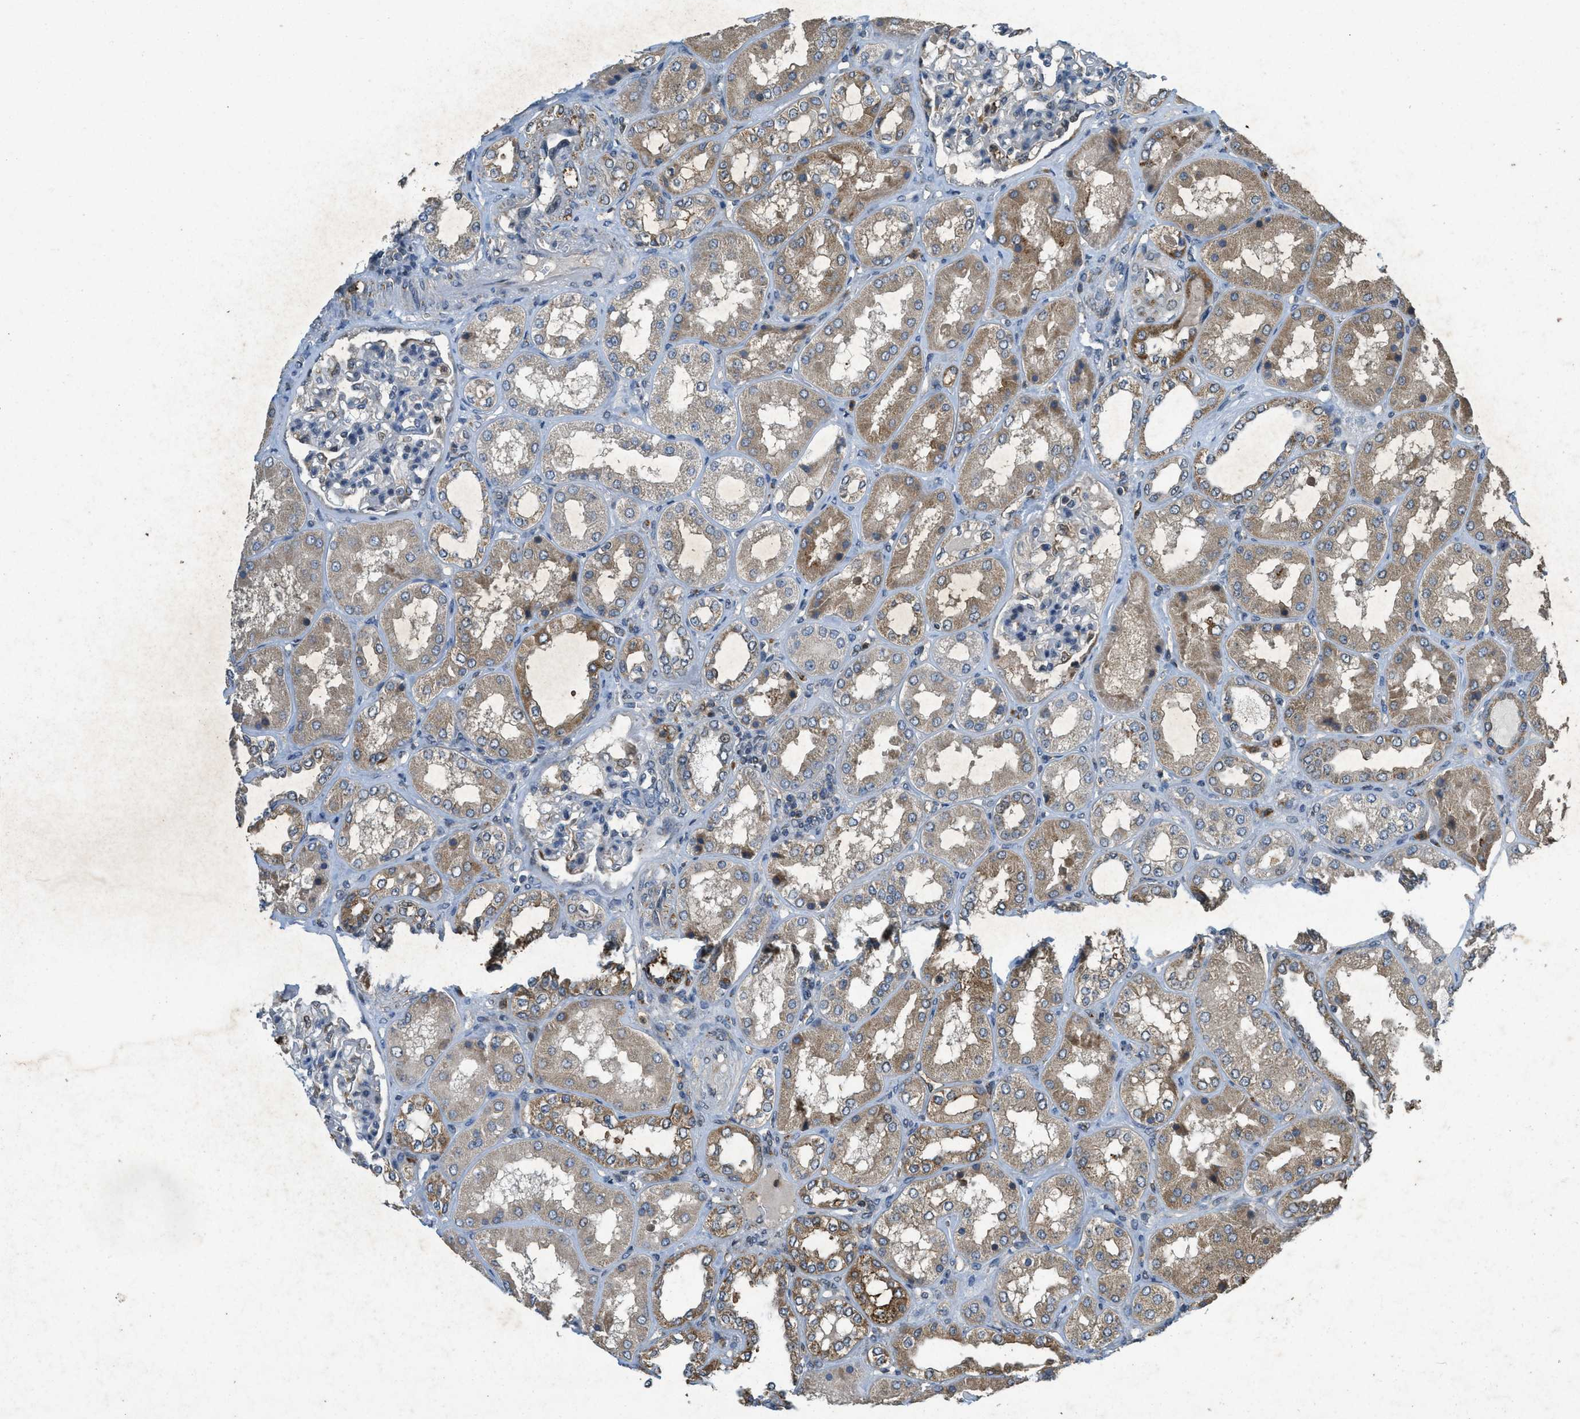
{"staining": {"intensity": "moderate", "quantity": "<25%", "location": "cytoplasmic/membranous"}, "tissue": "kidney", "cell_type": "Cells in glomeruli", "image_type": "normal", "snomed": [{"axis": "morphology", "description": "Normal tissue, NOS"}, {"axis": "topography", "description": "Kidney"}], "caption": "Immunohistochemistry (IHC) (DAB (3,3'-diaminobenzidine)) staining of normal kidney reveals moderate cytoplasmic/membranous protein positivity in approximately <25% of cells in glomeruli. Ihc stains the protein in brown and the nuclei are stained blue.", "gene": "PPP1R15A", "patient": {"sex": "female", "age": 56}}